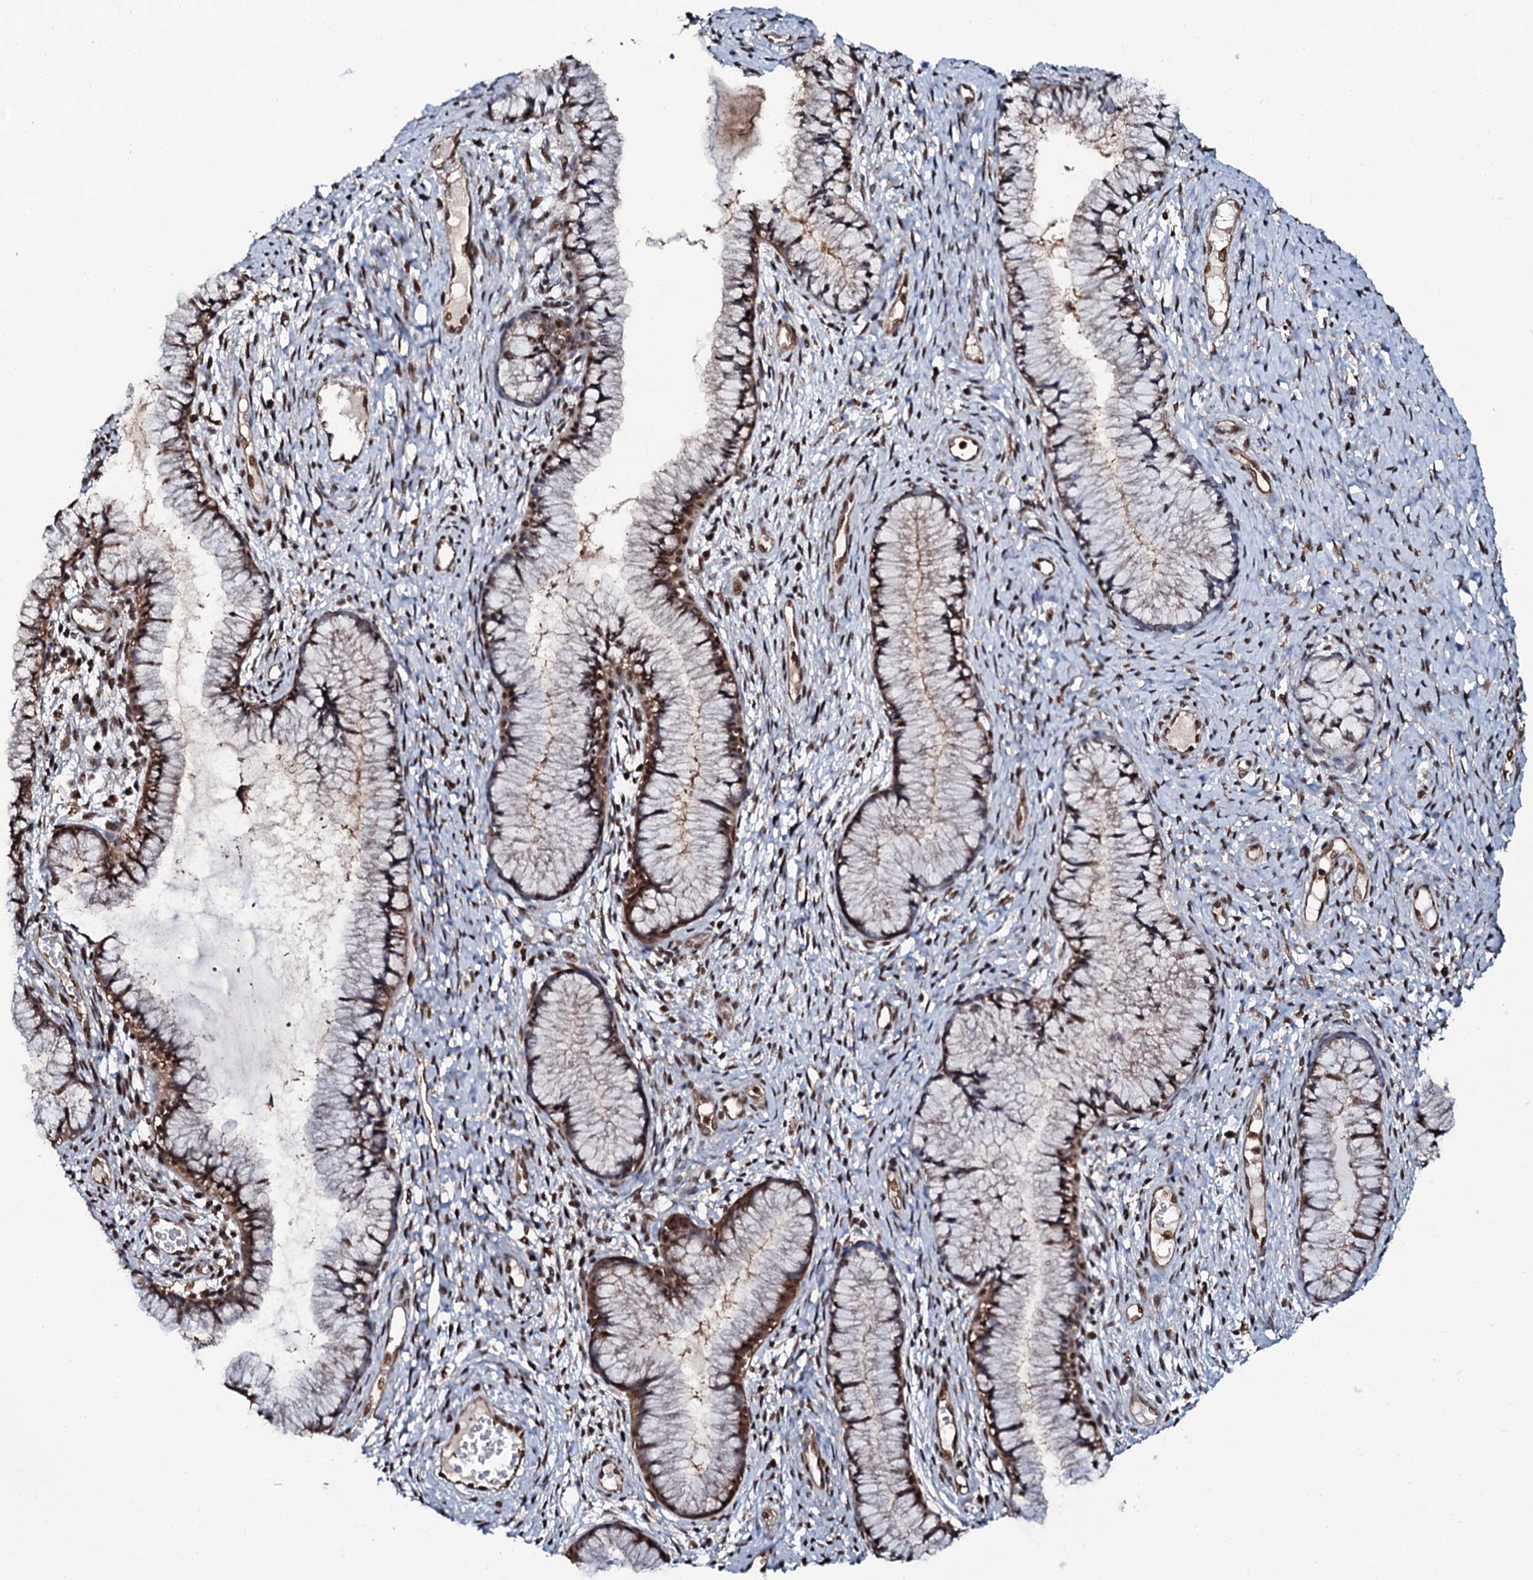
{"staining": {"intensity": "moderate", "quantity": ">75%", "location": "cytoplasmic/membranous,nuclear"}, "tissue": "cervix", "cell_type": "Glandular cells", "image_type": "normal", "snomed": [{"axis": "morphology", "description": "Normal tissue, NOS"}, {"axis": "topography", "description": "Cervix"}], "caption": "Immunohistochemical staining of unremarkable cervix shows moderate cytoplasmic/membranous,nuclear protein expression in about >75% of glandular cells.", "gene": "COG6", "patient": {"sex": "female", "age": 42}}